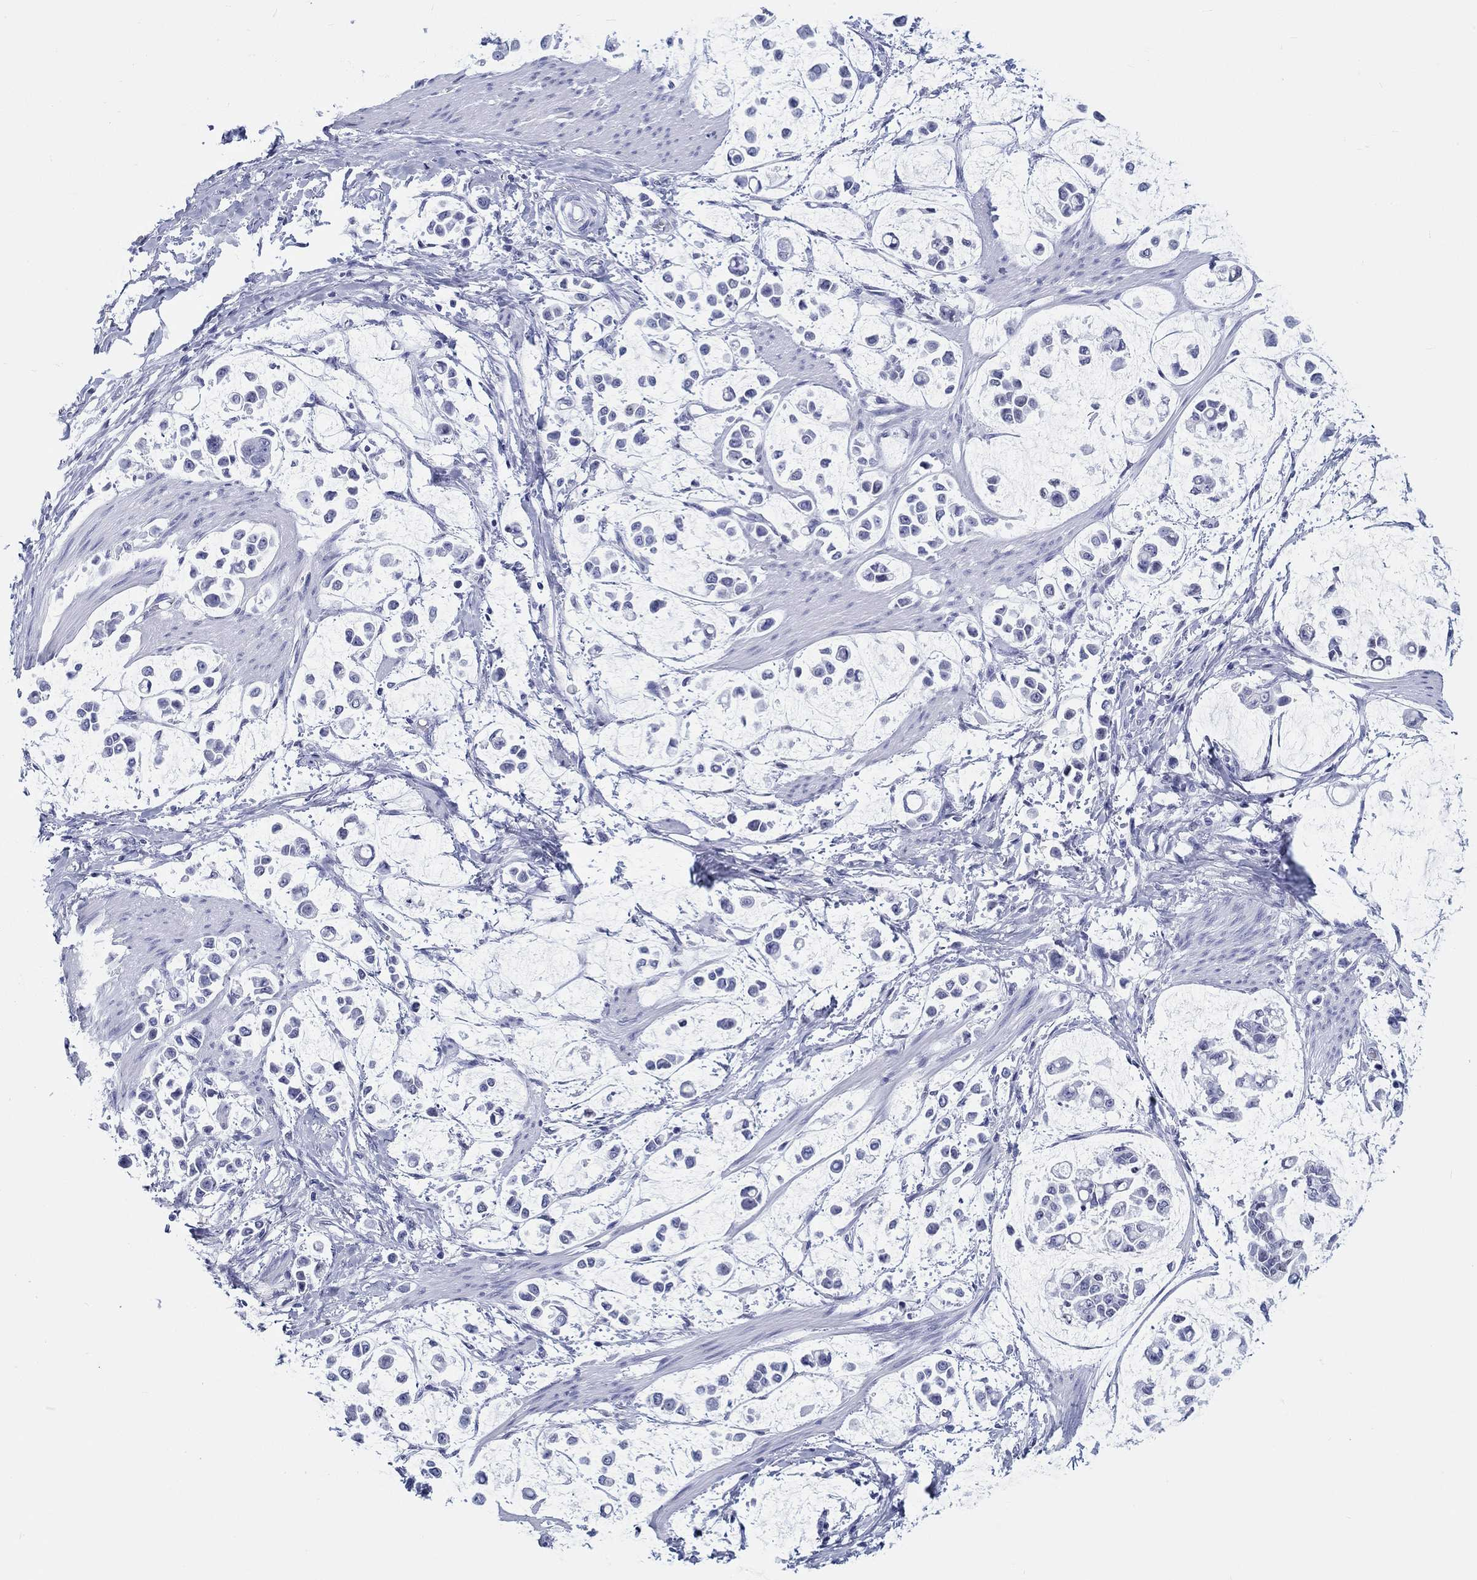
{"staining": {"intensity": "negative", "quantity": "none", "location": "none"}, "tissue": "stomach cancer", "cell_type": "Tumor cells", "image_type": "cancer", "snomed": [{"axis": "morphology", "description": "Adenocarcinoma, NOS"}, {"axis": "topography", "description": "Stomach"}], "caption": "IHC image of neoplastic tissue: human adenocarcinoma (stomach) stained with DAB demonstrates no significant protein expression in tumor cells.", "gene": "H1-1", "patient": {"sex": "male", "age": 82}}